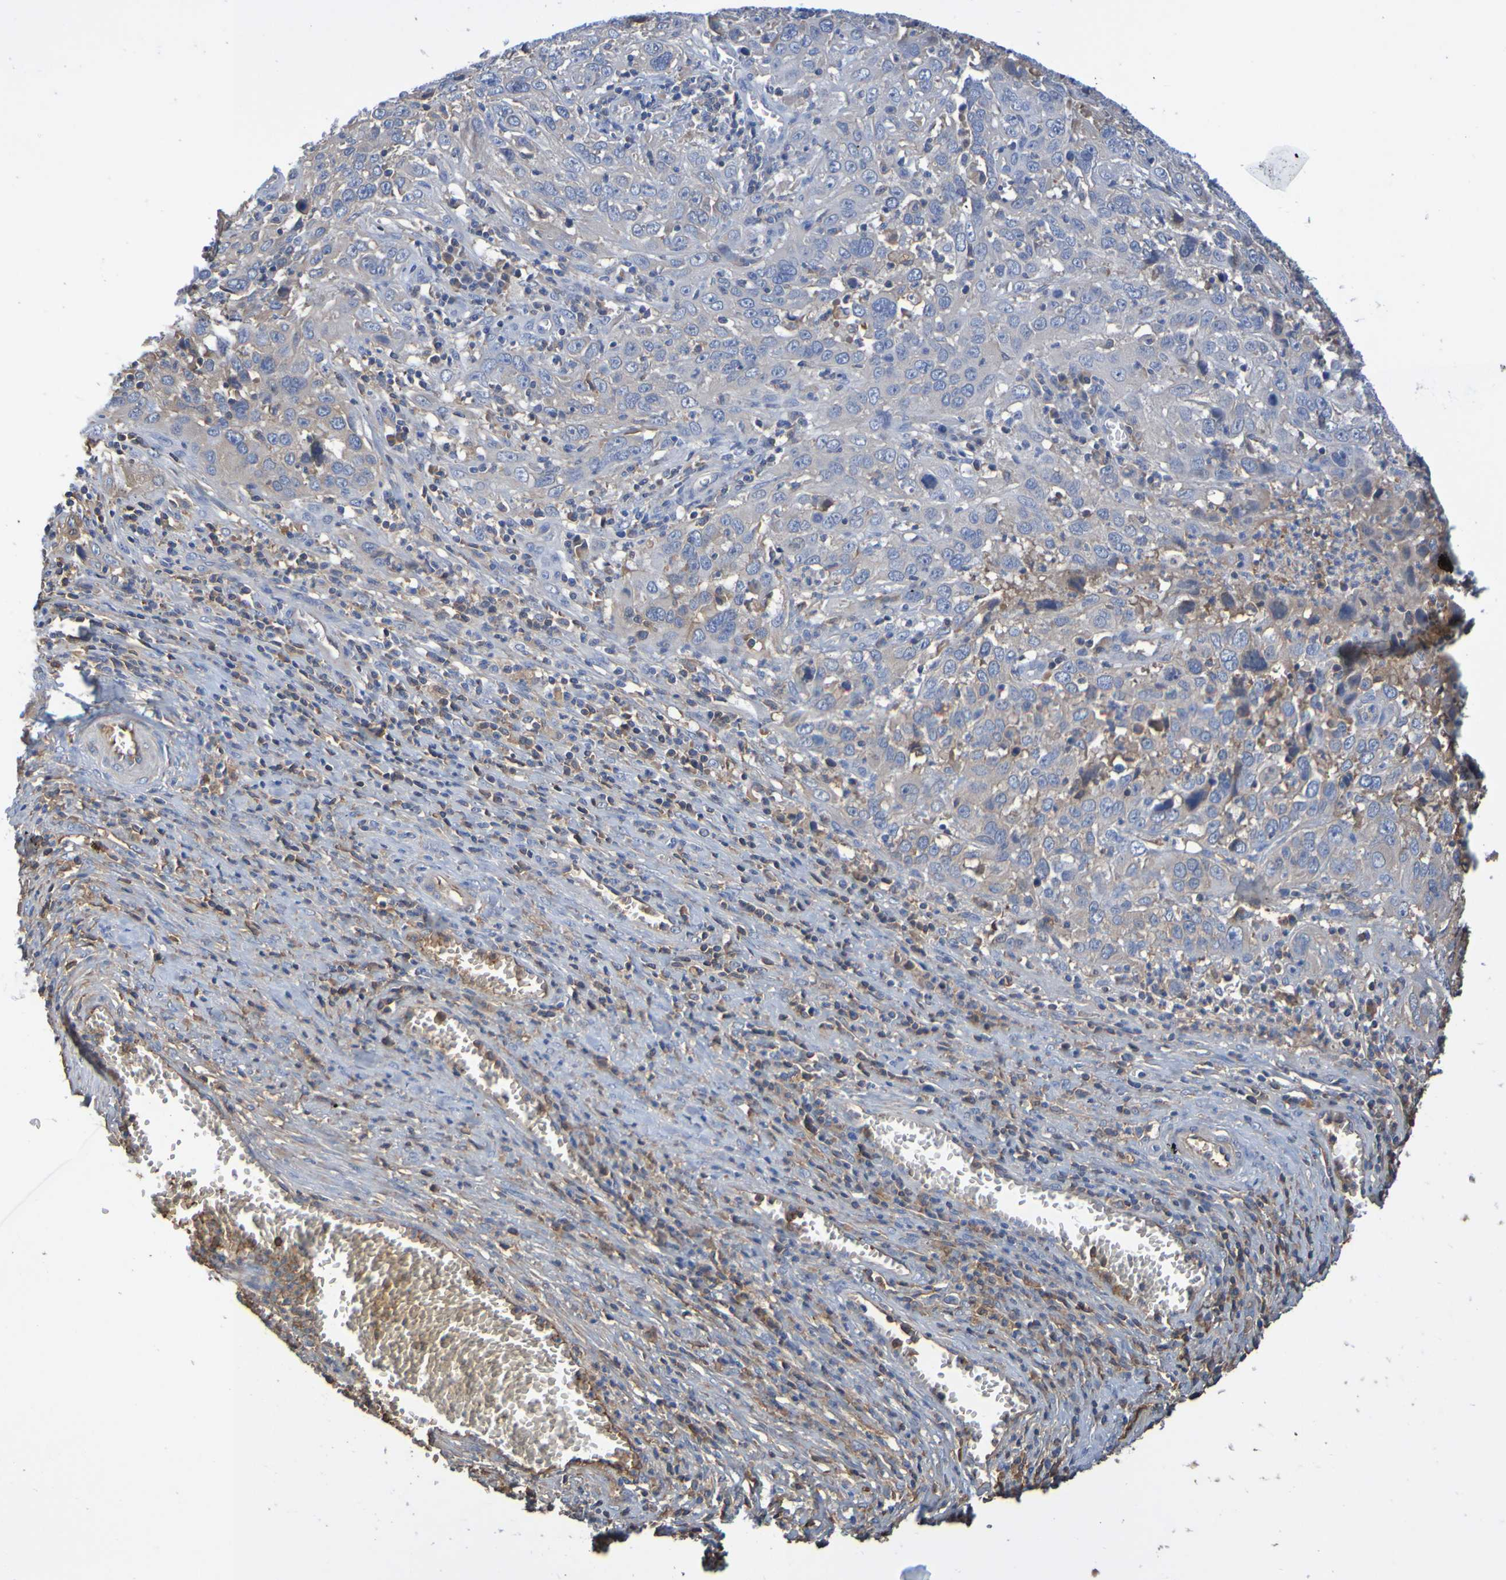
{"staining": {"intensity": "weak", "quantity": "<25%", "location": "cytoplasmic/membranous"}, "tissue": "cervical cancer", "cell_type": "Tumor cells", "image_type": "cancer", "snomed": [{"axis": "morphology", "description": "Squamous cell carcinoma, NOS"}, {"axis": "topography", "description": "Cervix"}], "caption": "Image shows no significant protein expression in tumor cells of cervical cancer. (Brightfield microscopy of DAB immunohistochemistry at high magnification).", "gene": "GAB3", "patient": {"sex": "female", "age": 32}}